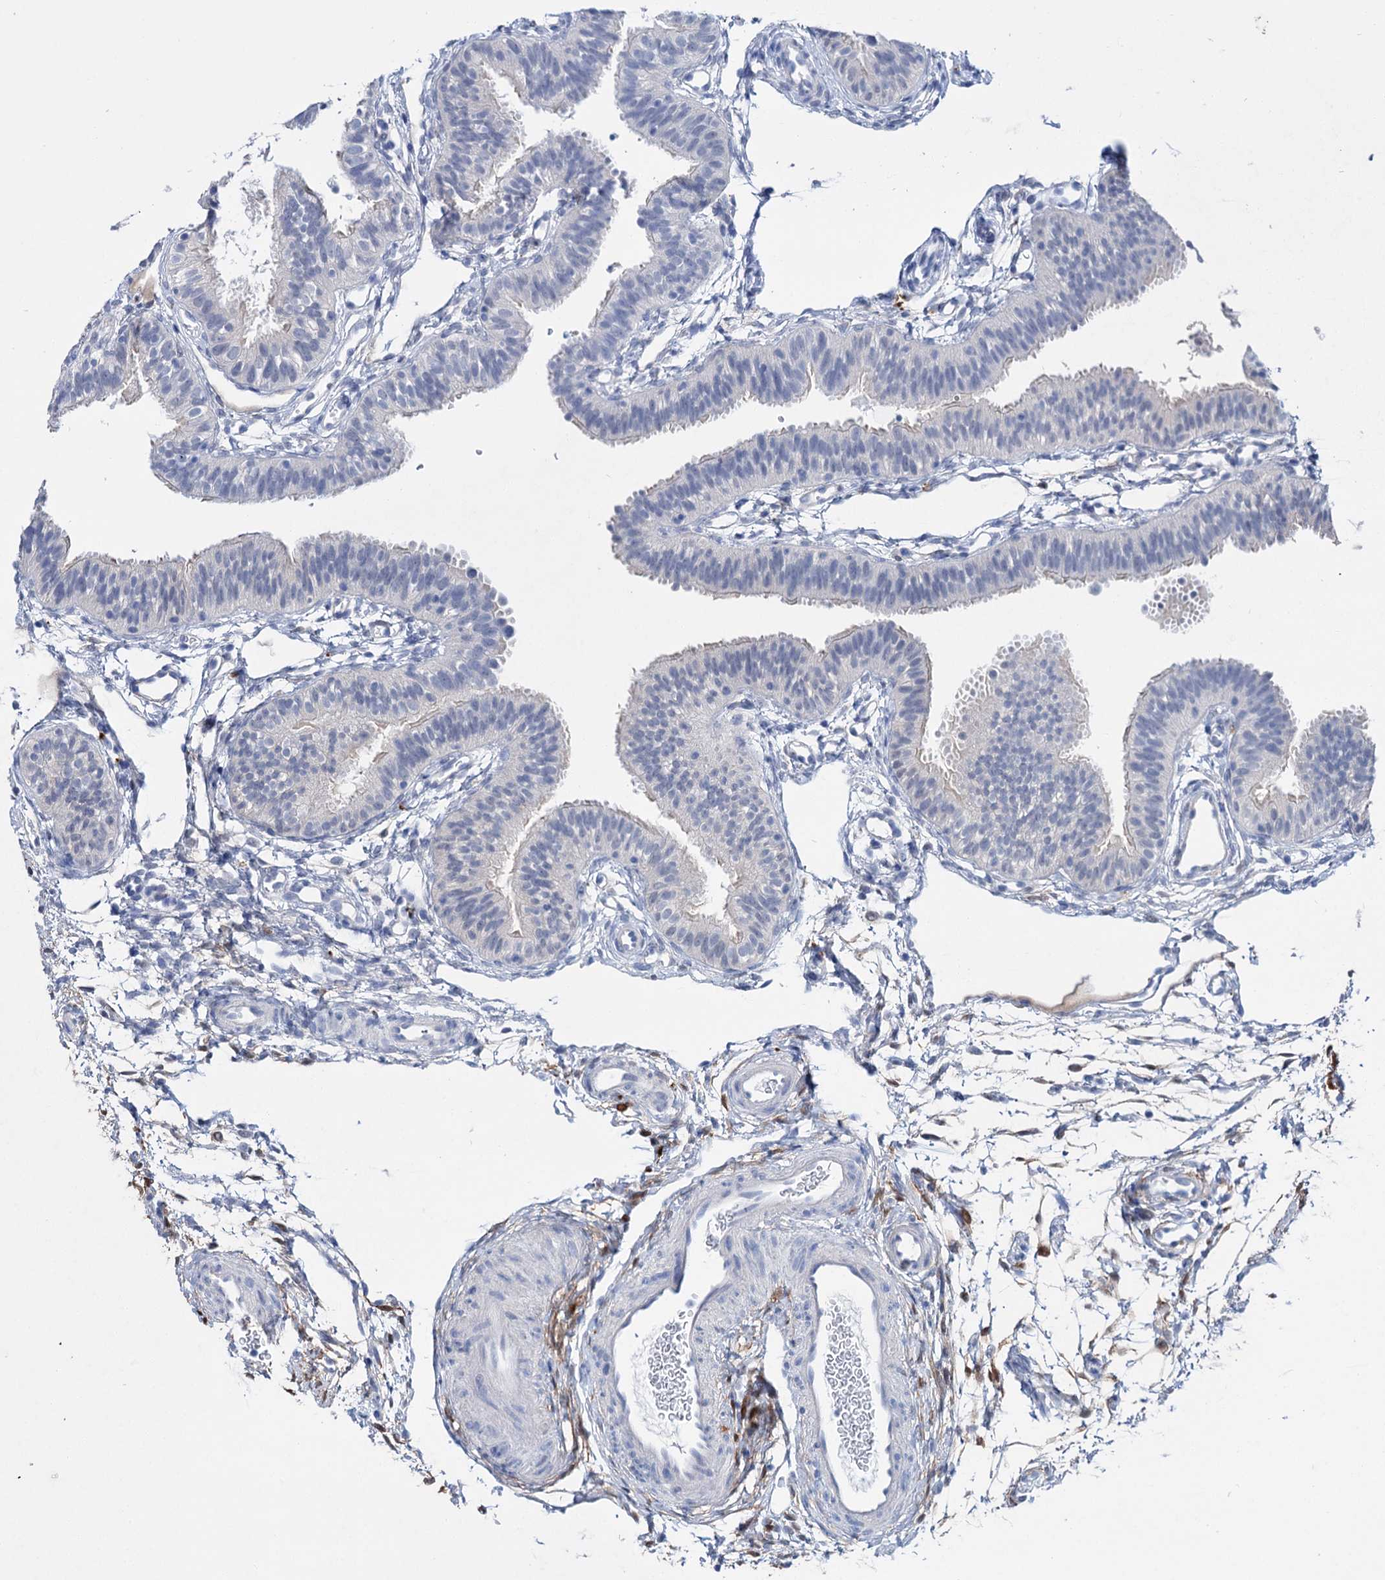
{"staining": {"intensity": "negative", "quantity": "none", "location": "none"}, "tissue": "fallopian tube", "cell_type": "Glandular cells", "image_type": "normal", "snomed": [{"axis": "morphology", "description": "Normal tissue, NOS"}, {"axis": "topography", "description": "Fallopian tube"}], "caption": "This is a histopathology image of immunohistochemistry staining of unremarkable fallopian tube, which shows no staining in glandular cells.", "gene": "LYZL4", "patient": {"sex": "female", "age": 35}}